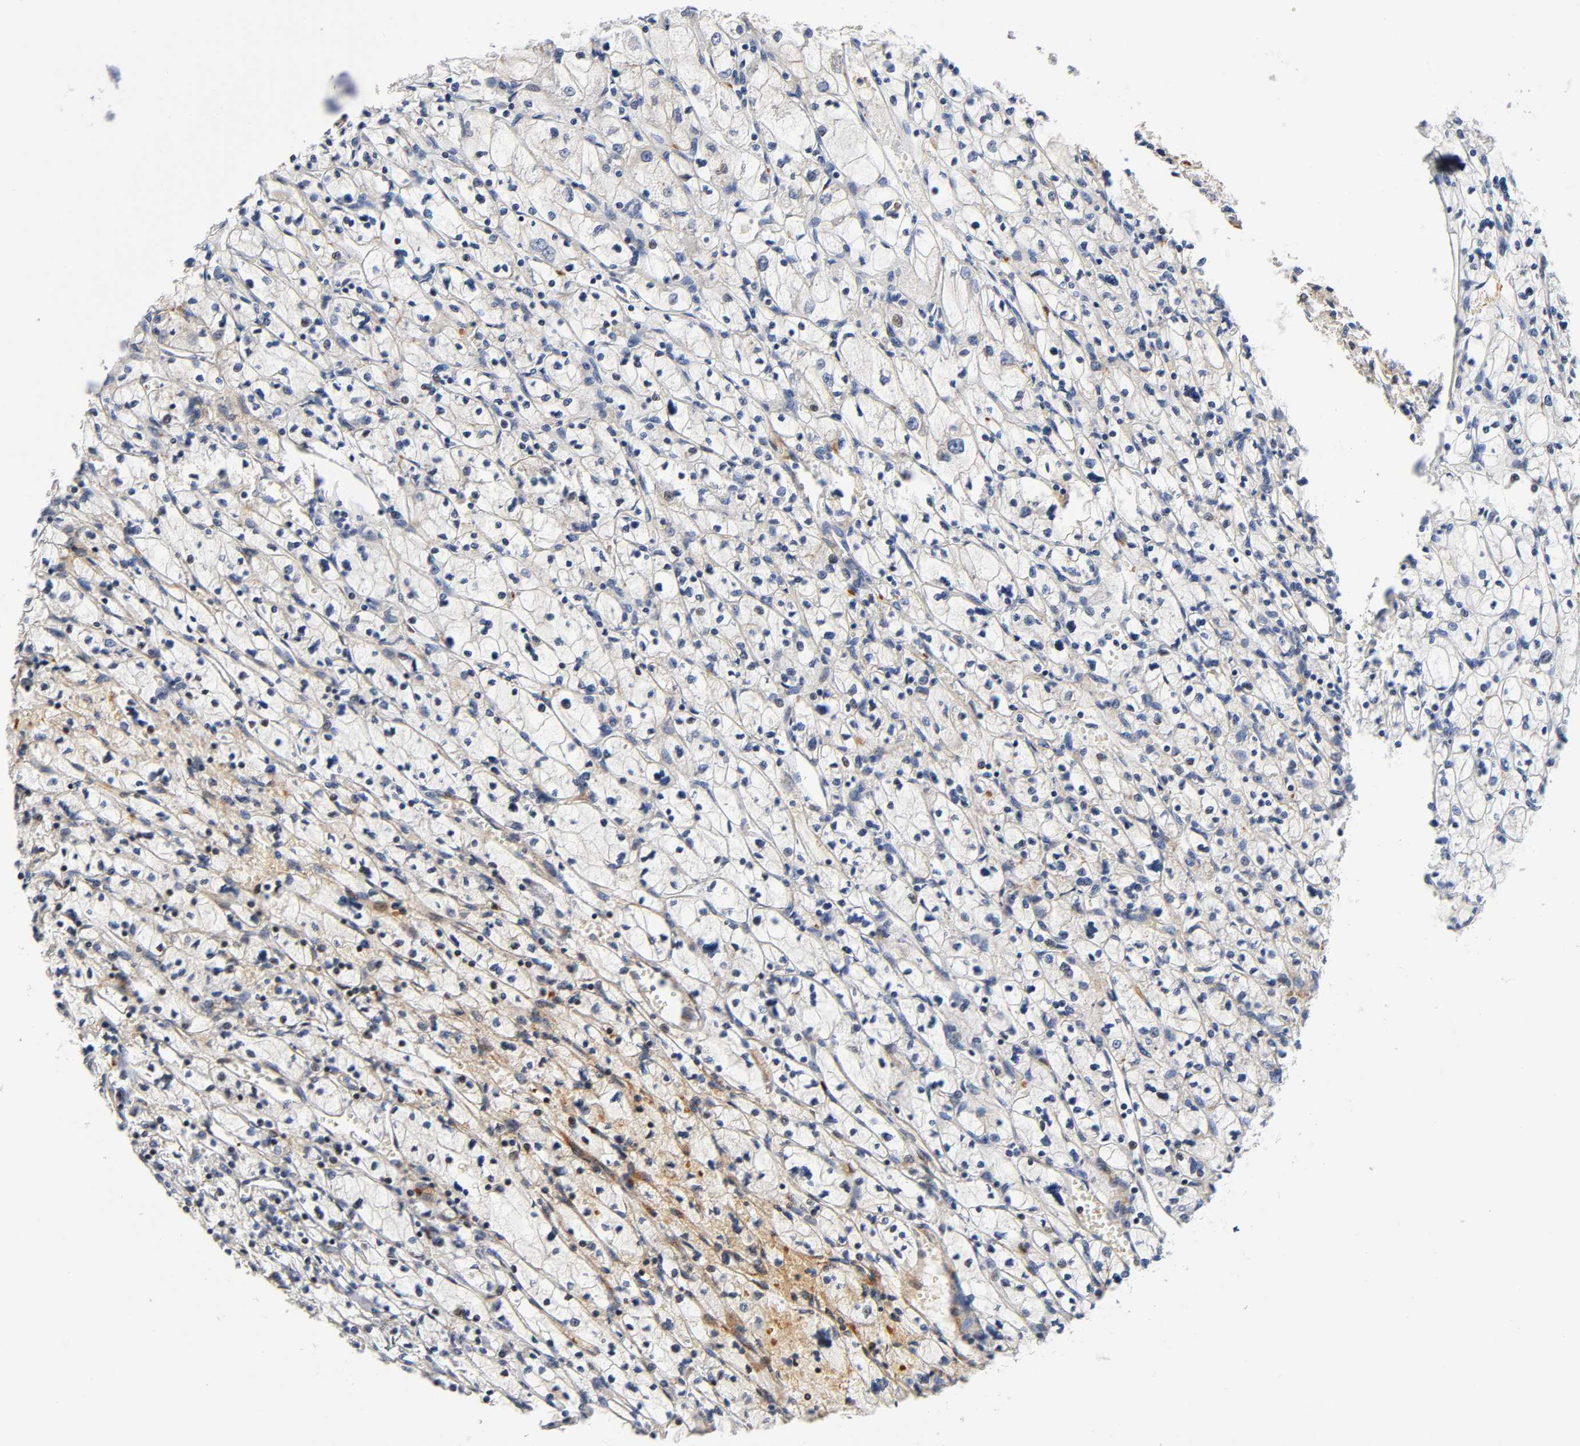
{"staining": {"intensity": "negative", "quantity": "none", "location": "none"}, "tissue": "renal cancer", "cell_type": "Tumor cells", "image_type": "cancer", "snomed": [{"axis": "morphology", "description": "Adenocarcinoma, NOS"}, {"axis": "topography", "description": "Kidney"}], "caption": "A photomicrograph of renal cancer (adenocarcinoma) stained for a protein shows no brown staining in tumor cells.", "gene": "CD2AP", "patient": {"sex": "female", "age": 83}}